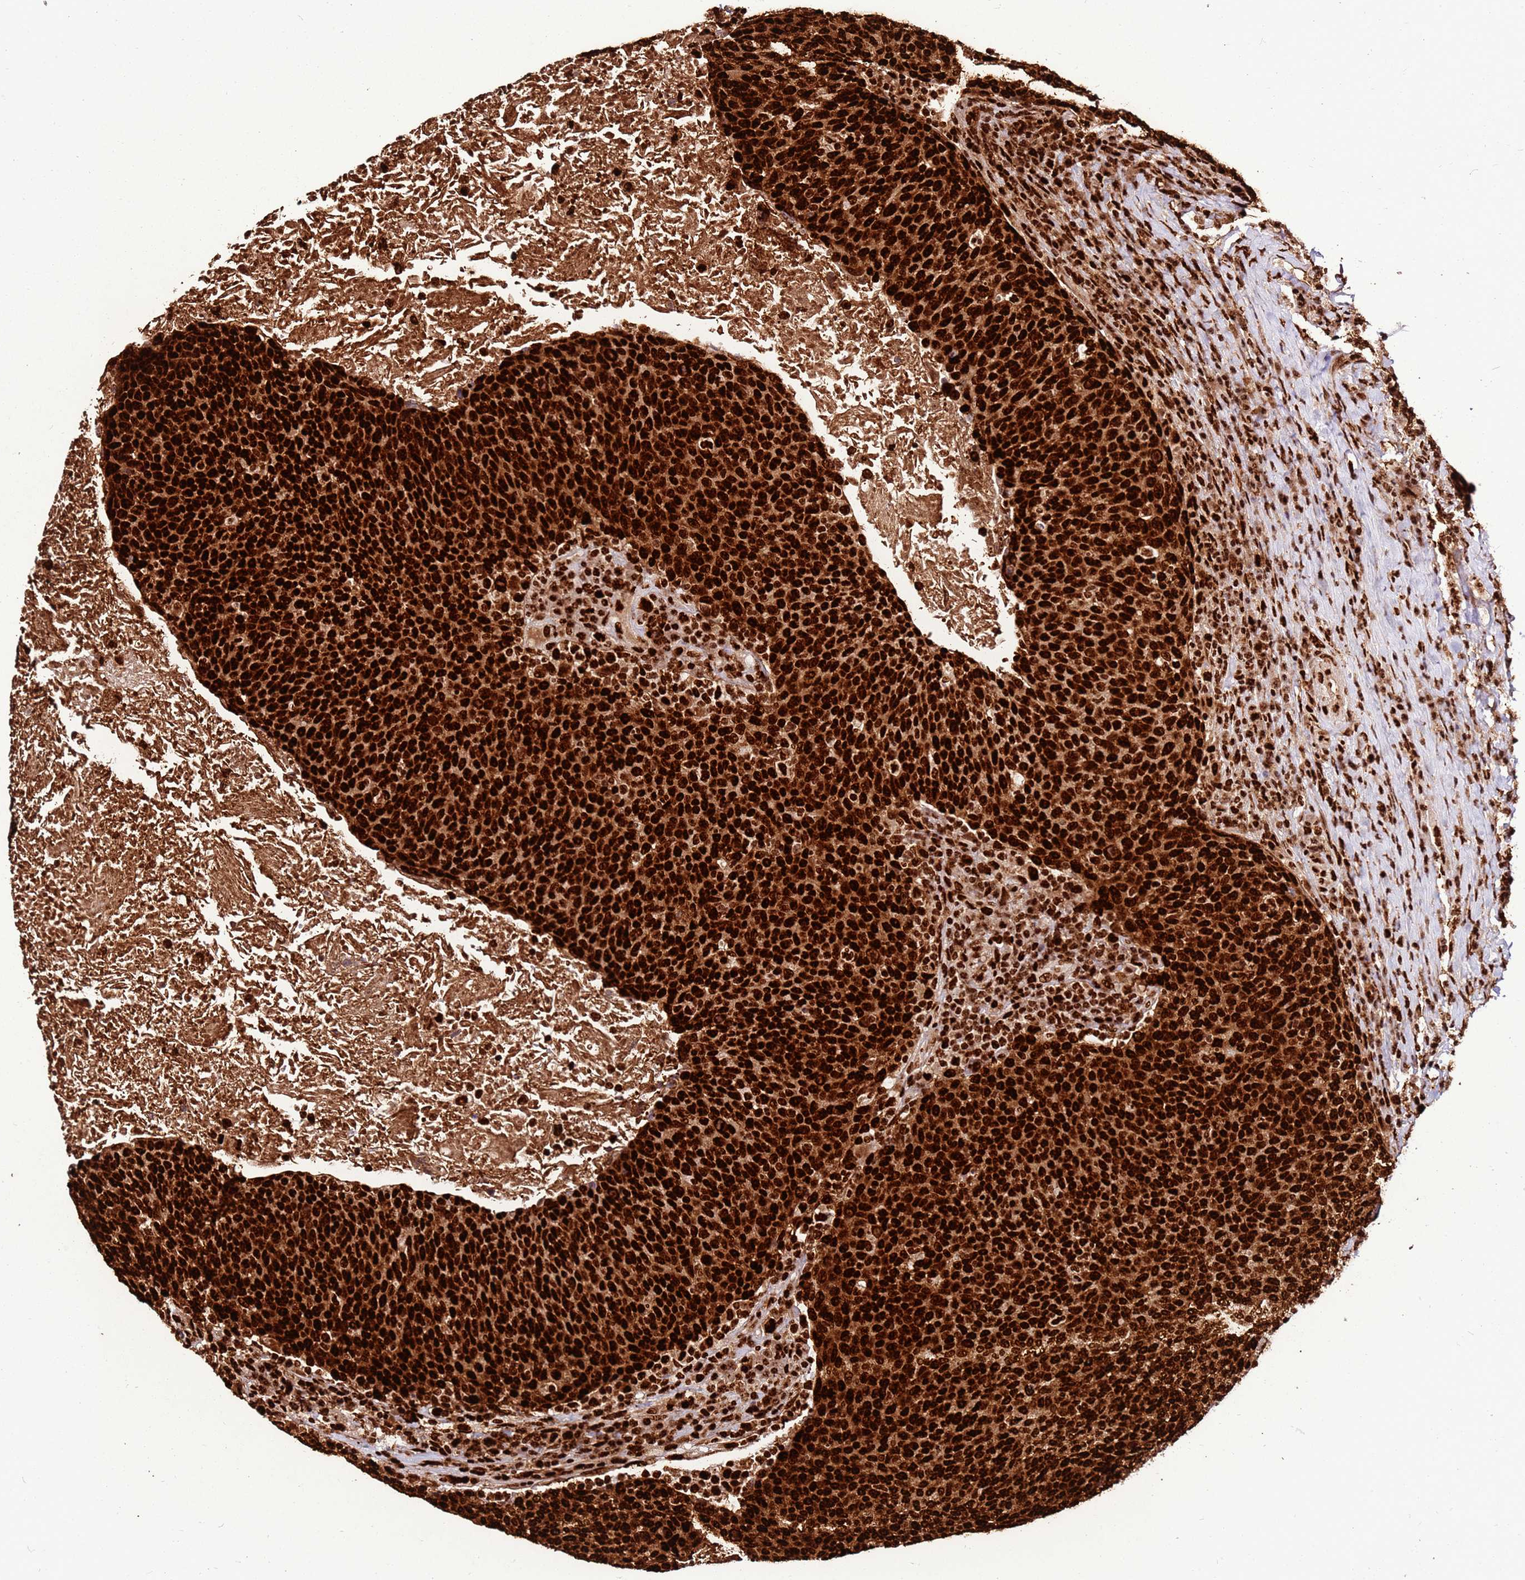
{"staining": {"intensity": "strong", "quantity": ">75%", "location": "nuclear"}, "tissue": "head and neck cancer", "cell_type": "Tumor cells", "image_type": "cancer", "snomed": [{"axis": "morphology", "description": "Squamous cell carcinoma, NOS"}, {"axis": "morphology", "description": "Squamous cell carcinoma, metastatic, NOS"}, {"axis": "topography", "description": "Lymph node"}, {"axis": "topography", "description": "Head-Neck"}], "caption": "Immunohistochemical staining of human head and neck cancer (metastatic squamous cell carcinoma) reveals high levels of strong nuclear protein positivity in about >75% of tumor cells. (DAB = brown stain, brightfield microscopy at high magnification).", "gene": "HNRNPAB", "patient": {"sex": "male", "age": 62}}